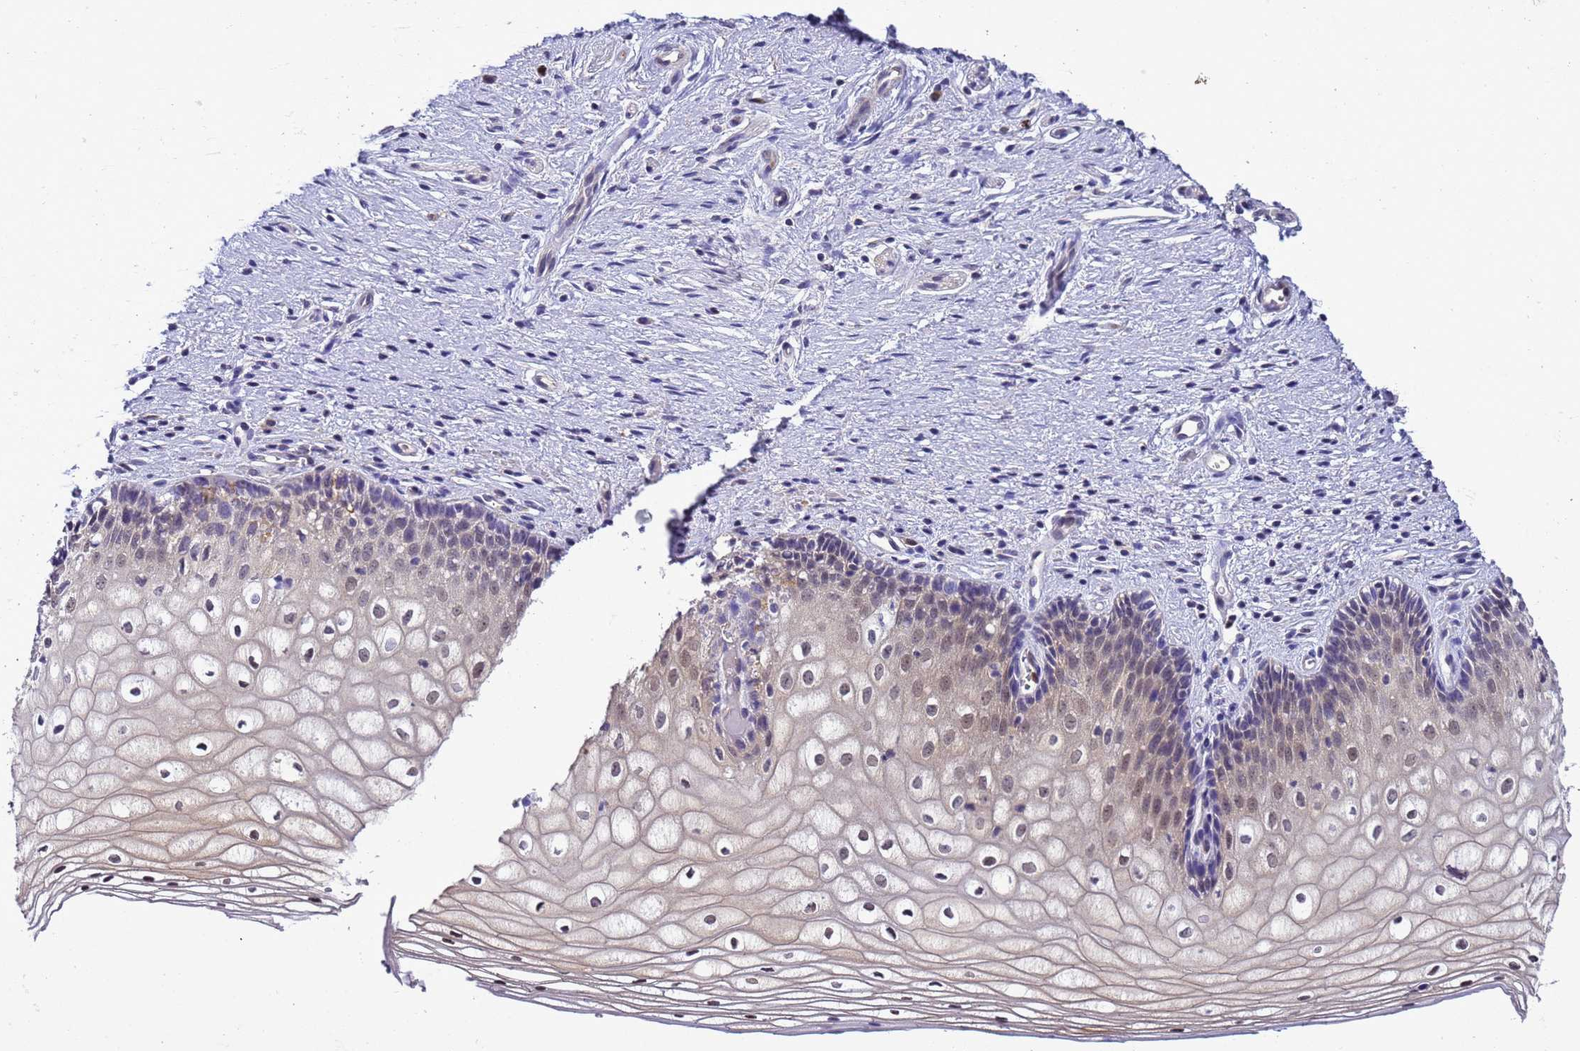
{"staining": {"intensity": "moderate", "quantity": "25%-75%", "location": "nuclear"}, "tissue": "vagina", "cell_type": "Squamous epithelial cells", "image_type": "normal", "snomed": [{"axis": "morphology", "description": "Normal tissue, NOS"}, {"axis": "topography", "description": "Vagina"}], "caption": "Immunohistochemistry (DAB (3,3'-diaminobenzidine)) staining of benign vagina demonstrates moderate nuclear protein staining in about 25%-75% of squamous epithelial cells. The protein of interest is stained brown, and the nuclei are stained in blue (DAB (3,3'-diaminobenzidine) IHC with brightfield microscopy, high magnification).", "gene": "DDI2", "patient": {"sex": "female", "age": 60}}